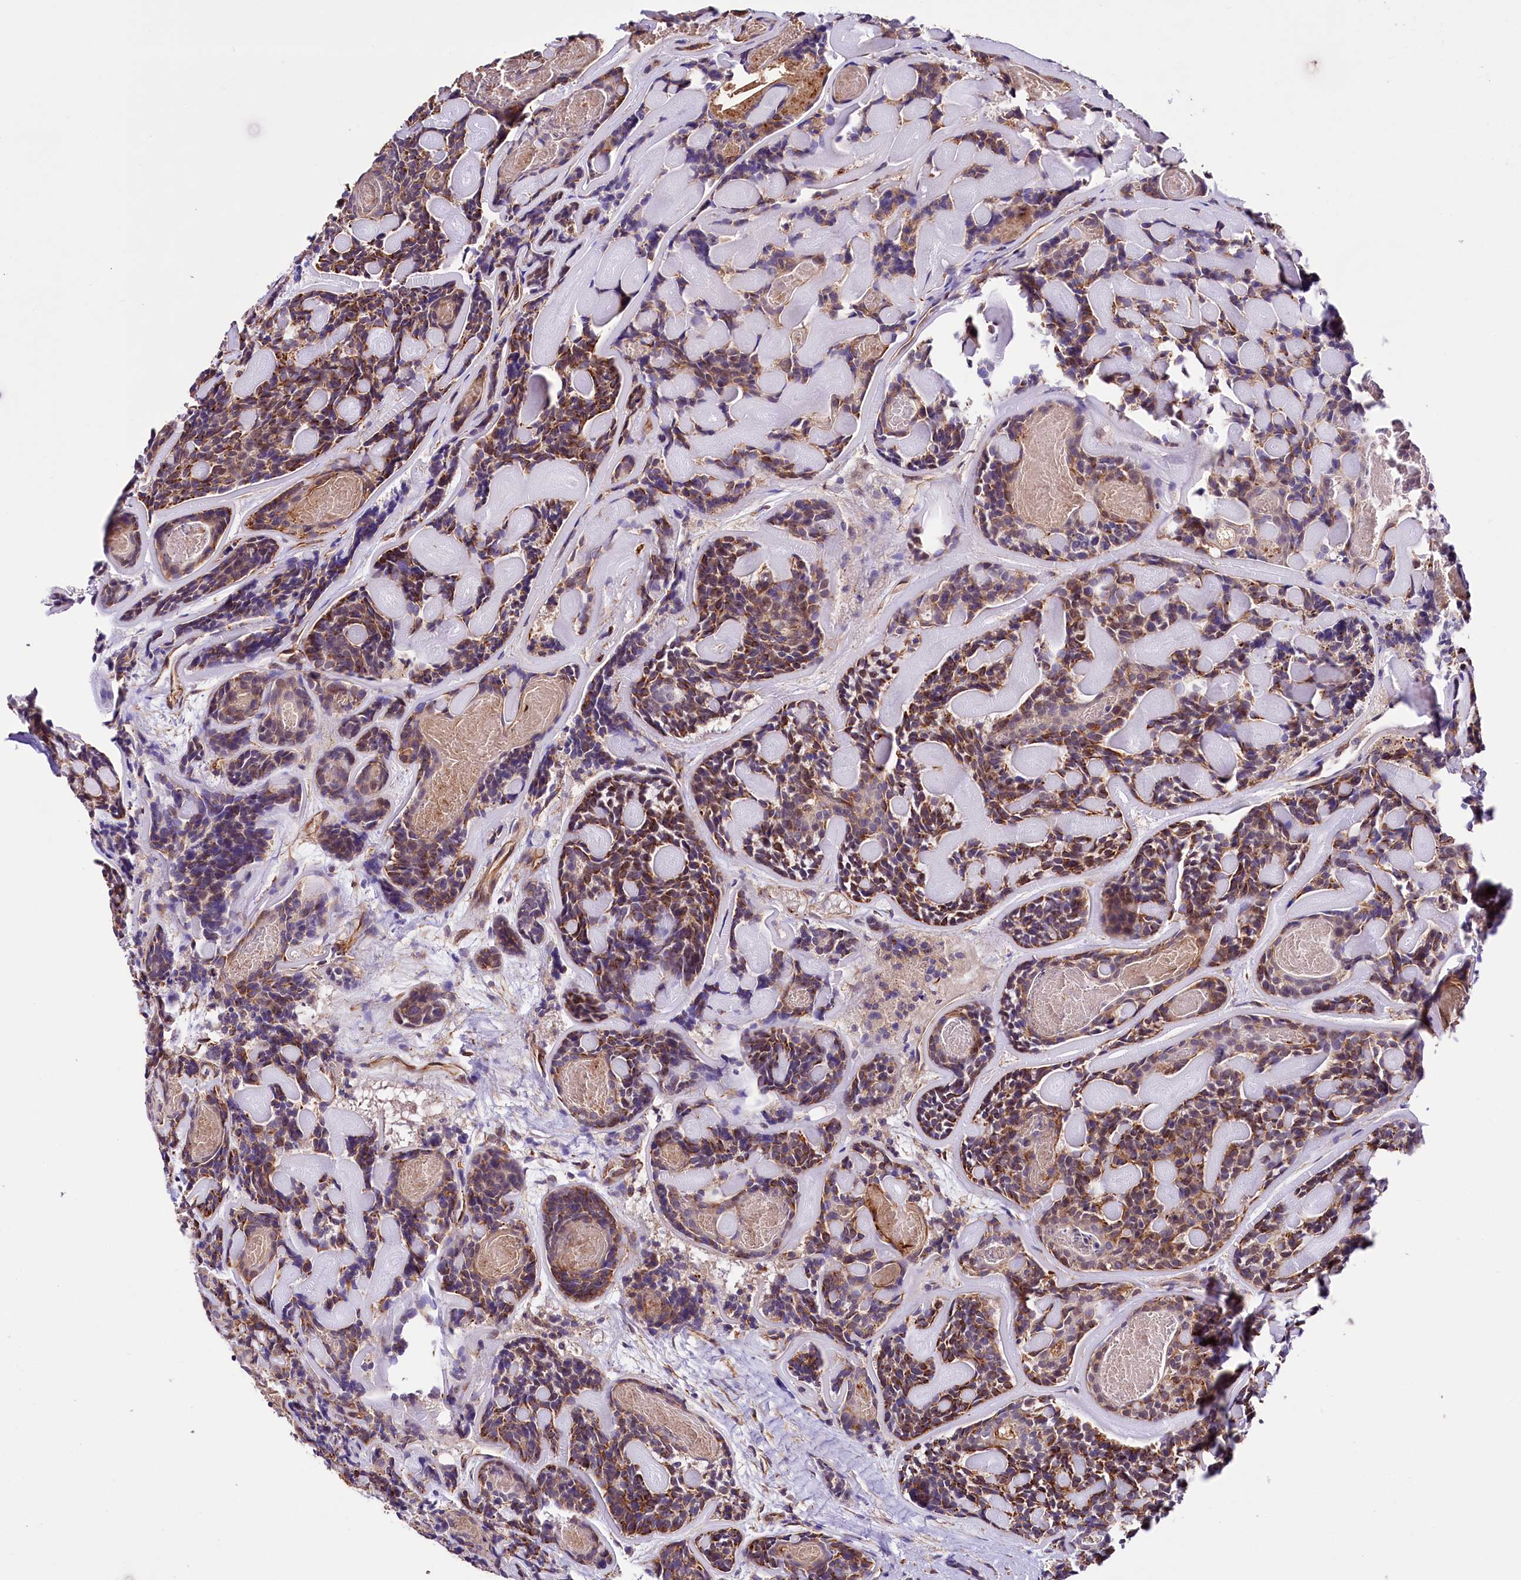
{"staining": {"intensity": "moderate", "quantity": ">75%", "location": "cytoplasmic/membranous"}, "tissue": "head and neck cancer", "cell_type": "Tumor cells", "image_type": "cancer", "snomed": [{"axis": "morphology", "description": "Adenocarcinoma, NOS"}, {"axis": "topography", "description": "Salivary gland"}, {"axis": "topography", "description": "Head-Neck"}], "caption": "DAB (3,3'-diaminobenzidine) immunohistochemical staining of head and neck cancer (adenocarcinoma) demonstrates moderate cytoplasmic/membranous protein expression in approximately >75% of tumor cells.", "gene": "TTC12", "patient": {"sex": "female", "age": 63}}